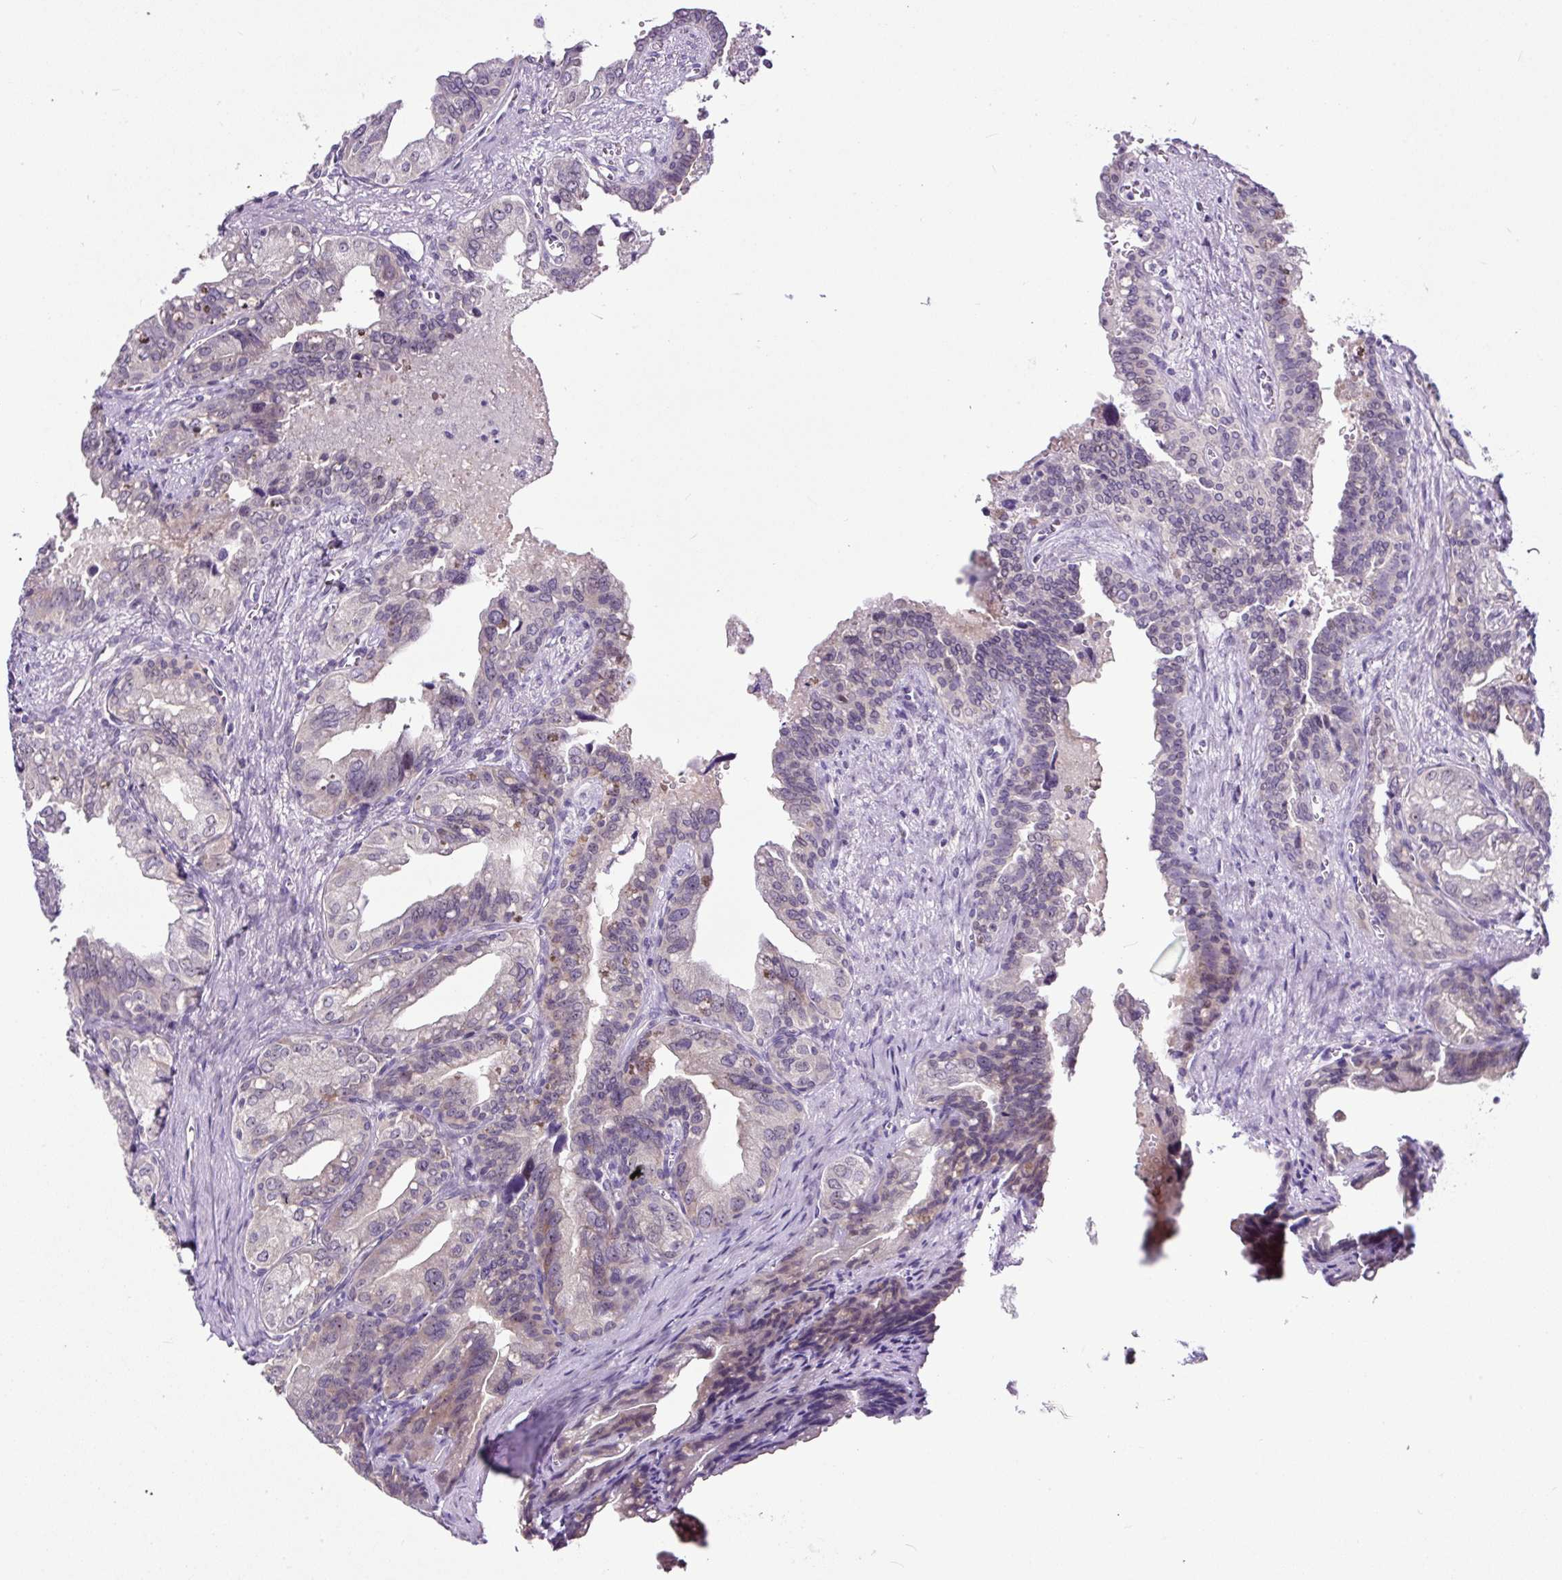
{"staining": {"intensity": "negative", "quantity": "none", "location": "none"}, "tissue": "seminal vesicle", "cell_type": "Glandular cells", "image_type": "normal", "snomed": [{"axis": "morphology", "description": "Normal tissue, NOS"}, {"axis": "topography", "description": "Seminal veicle"}], "caption": "The IHC photomicrograph has no significant staining in glandular cells of seminal vesicle. Nuclei are stained in blue.", "gene": "NOM1", "patient": {"sex": "male", "age": 67}}